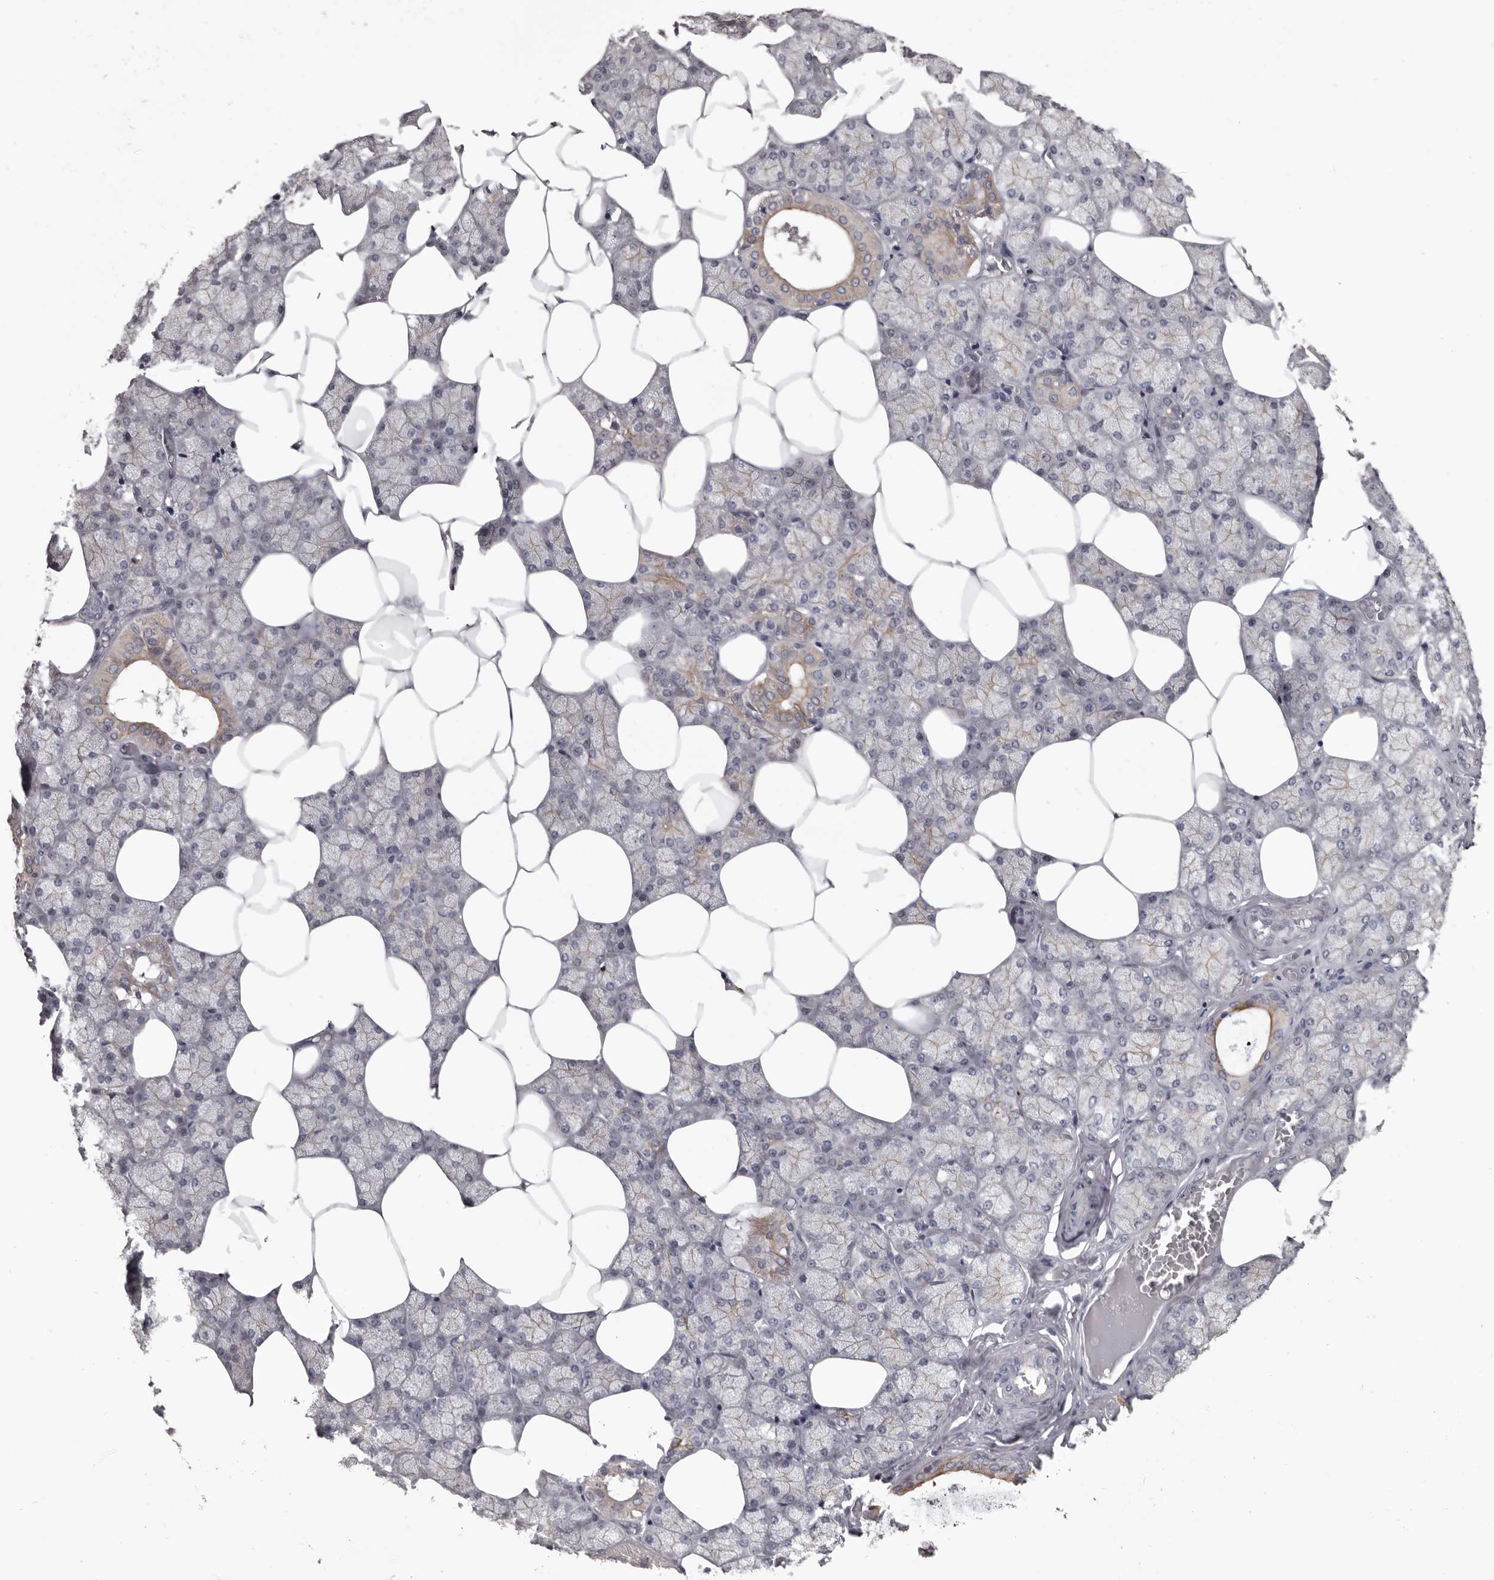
{"staining": {"intensity": "moderate", "quantity": "25%-75%", "location": "cytoplasmic/membranous"}, "tissue": "salivary gland", "cell_type": "Glandular cells", "image_type": "normal", "snomed": [{"axis": "morphology", "description": "Normal tissue, NOS"}, {"axis": "topography", "description": "Salivary gland"}], "caption": "Salivary gland stained with immunohistochemistry exhibits moderate cytoplasmic/membranous expression in about 25%-75% of glandular cells. (brown staining indicates protein expression, while blue staining denotes nuclei).", "gene": "LPAR6", "patient": {"sex": "male", "age": 62}}